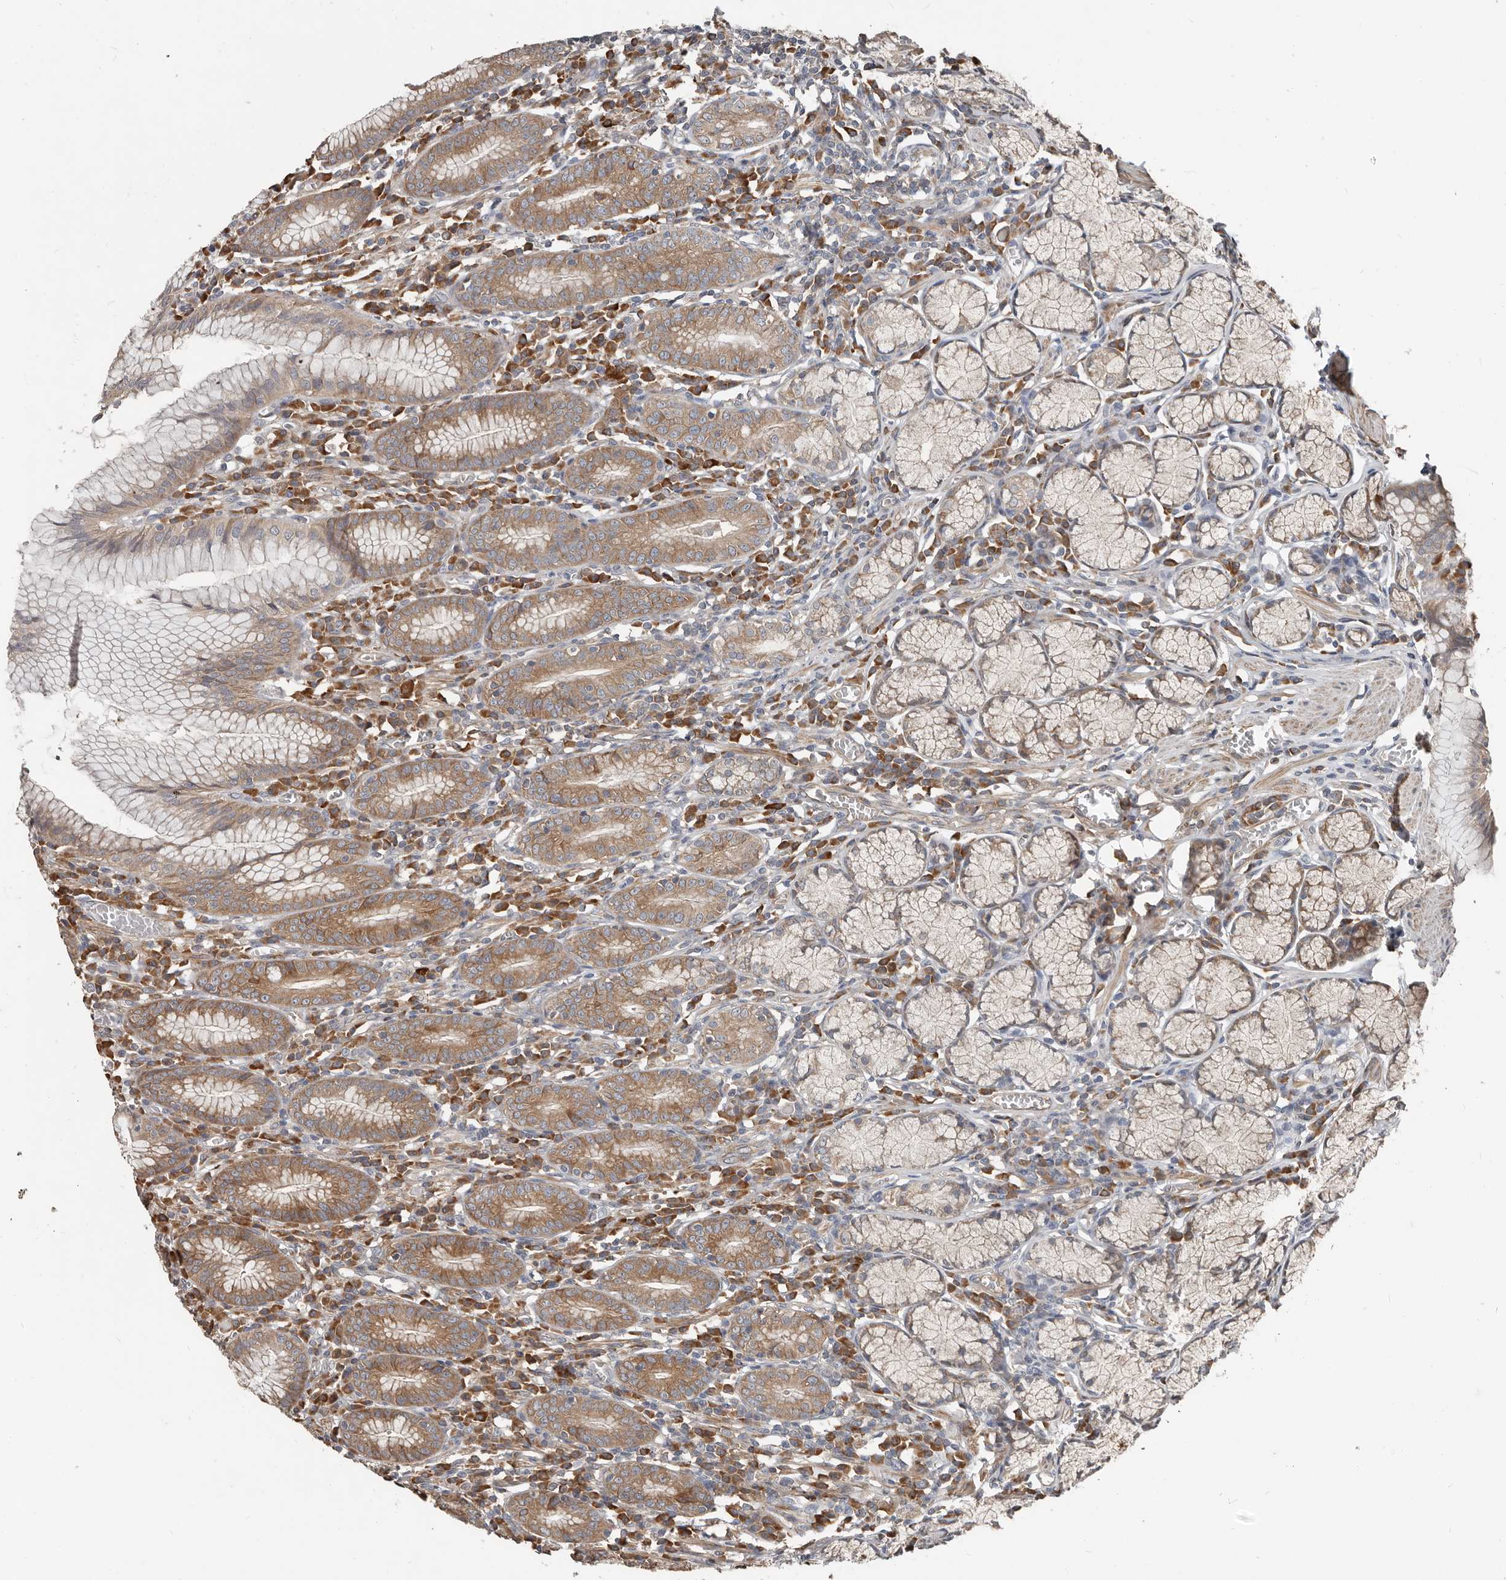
{"staining": {"intensity": "moderate", "quantity": ">75%", "location": "cytoplasmic/membranous"}, "tissue": "stomach", "cell_type": "Glandular cells", "image_type": "normal", "snomed": [{"axis": "morphology", "description": "Normal tissue, NOS"}, {"axis": "topography", "description": "Stomach"}], "caption": "High-magnification brightfield microscopy of normal stomach stained with DAB (brown) and counterstained with hematoxylin (blue). glandular cells exhibit moderate cytoplasmic/membranous positivity is seen in approximately>75% of cells. (DAB (3,3'-diaminobenzidine) IHC with brightfield microscopy, high magnification).", "gene": "AKNAD1", "patient": {"sex": "male", "age": 55}}